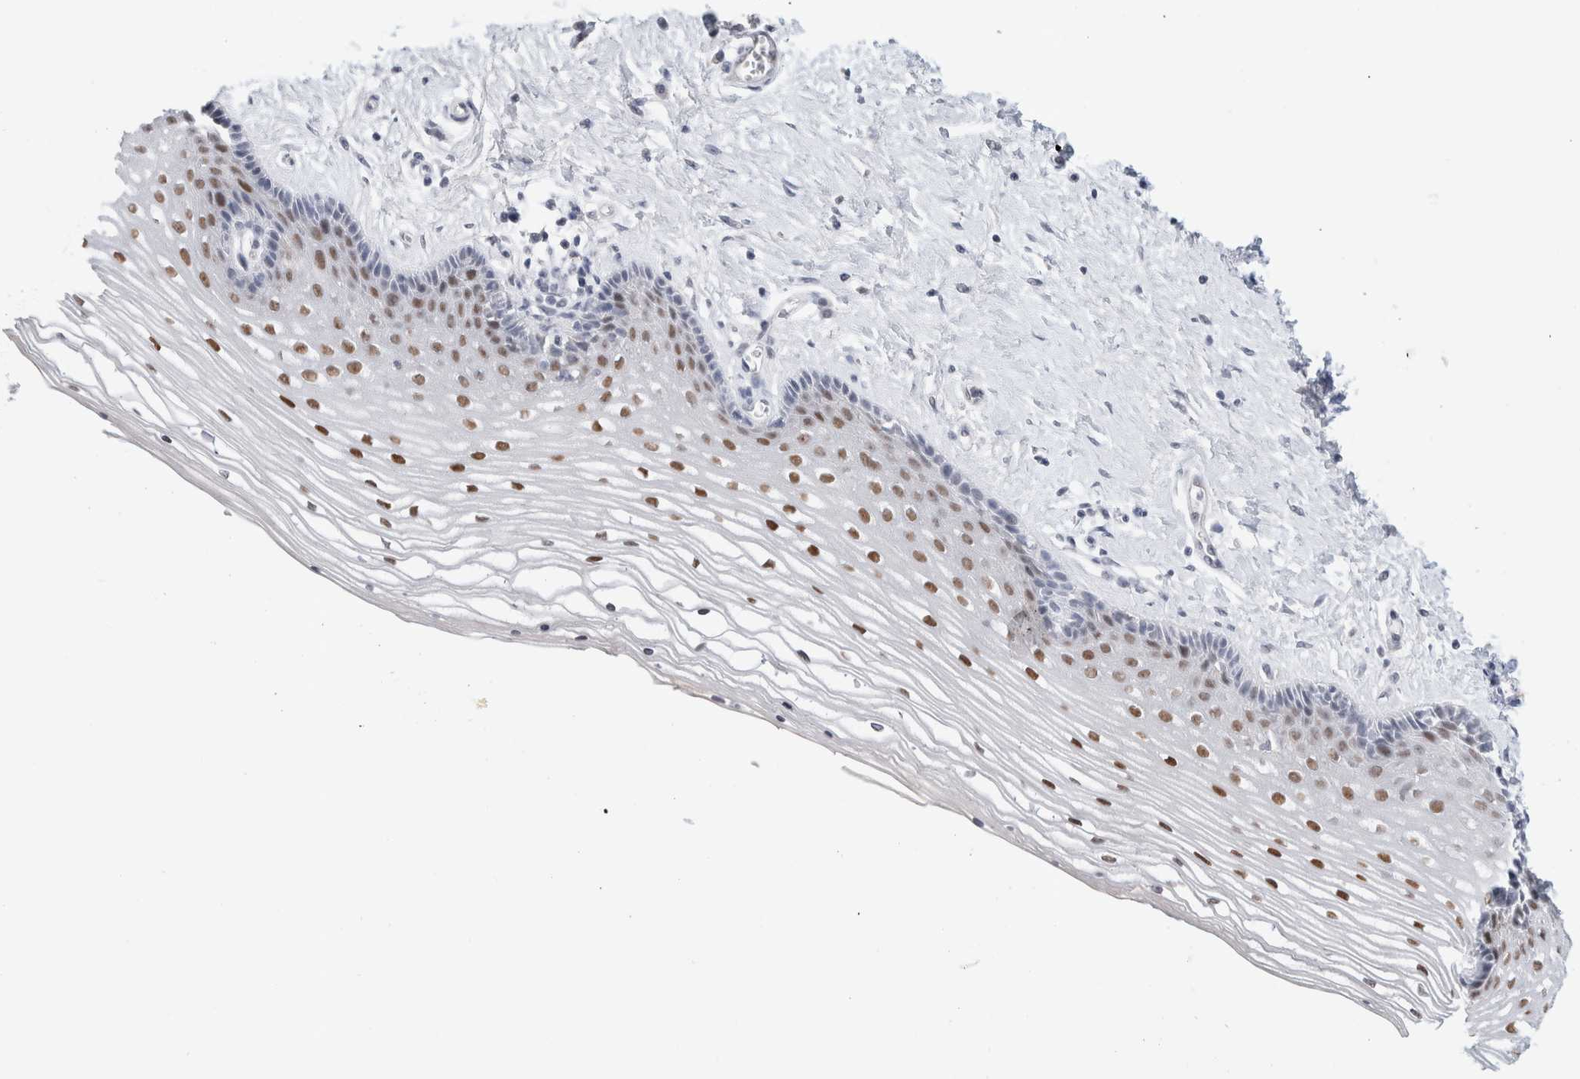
{"staining": {"intensity": "moderate", "quantity": ">75%", "location": "nuclear"}, "tissue": "vagina", "cell_type": "Squamous epithelial cells", "image_type": "normal", "snomed": [{"axis": "morphology", "description": "Normal tissue, NOS"}, {"axis": "topography", "description": "Vagina"}], "caption": "DAB (3,3'-diaminobenzidine) immunohistochemical staining of benign human vagina reveals moderate nuclear protein expression in approximately >75% of squamous epithelial cells. Using DAB (brown) and hematoxylin (blue) stains, captured at high magnification using brightfield microscopy.", "gene": "KNL1", "patient": {"sex": "female", "age": 46}}